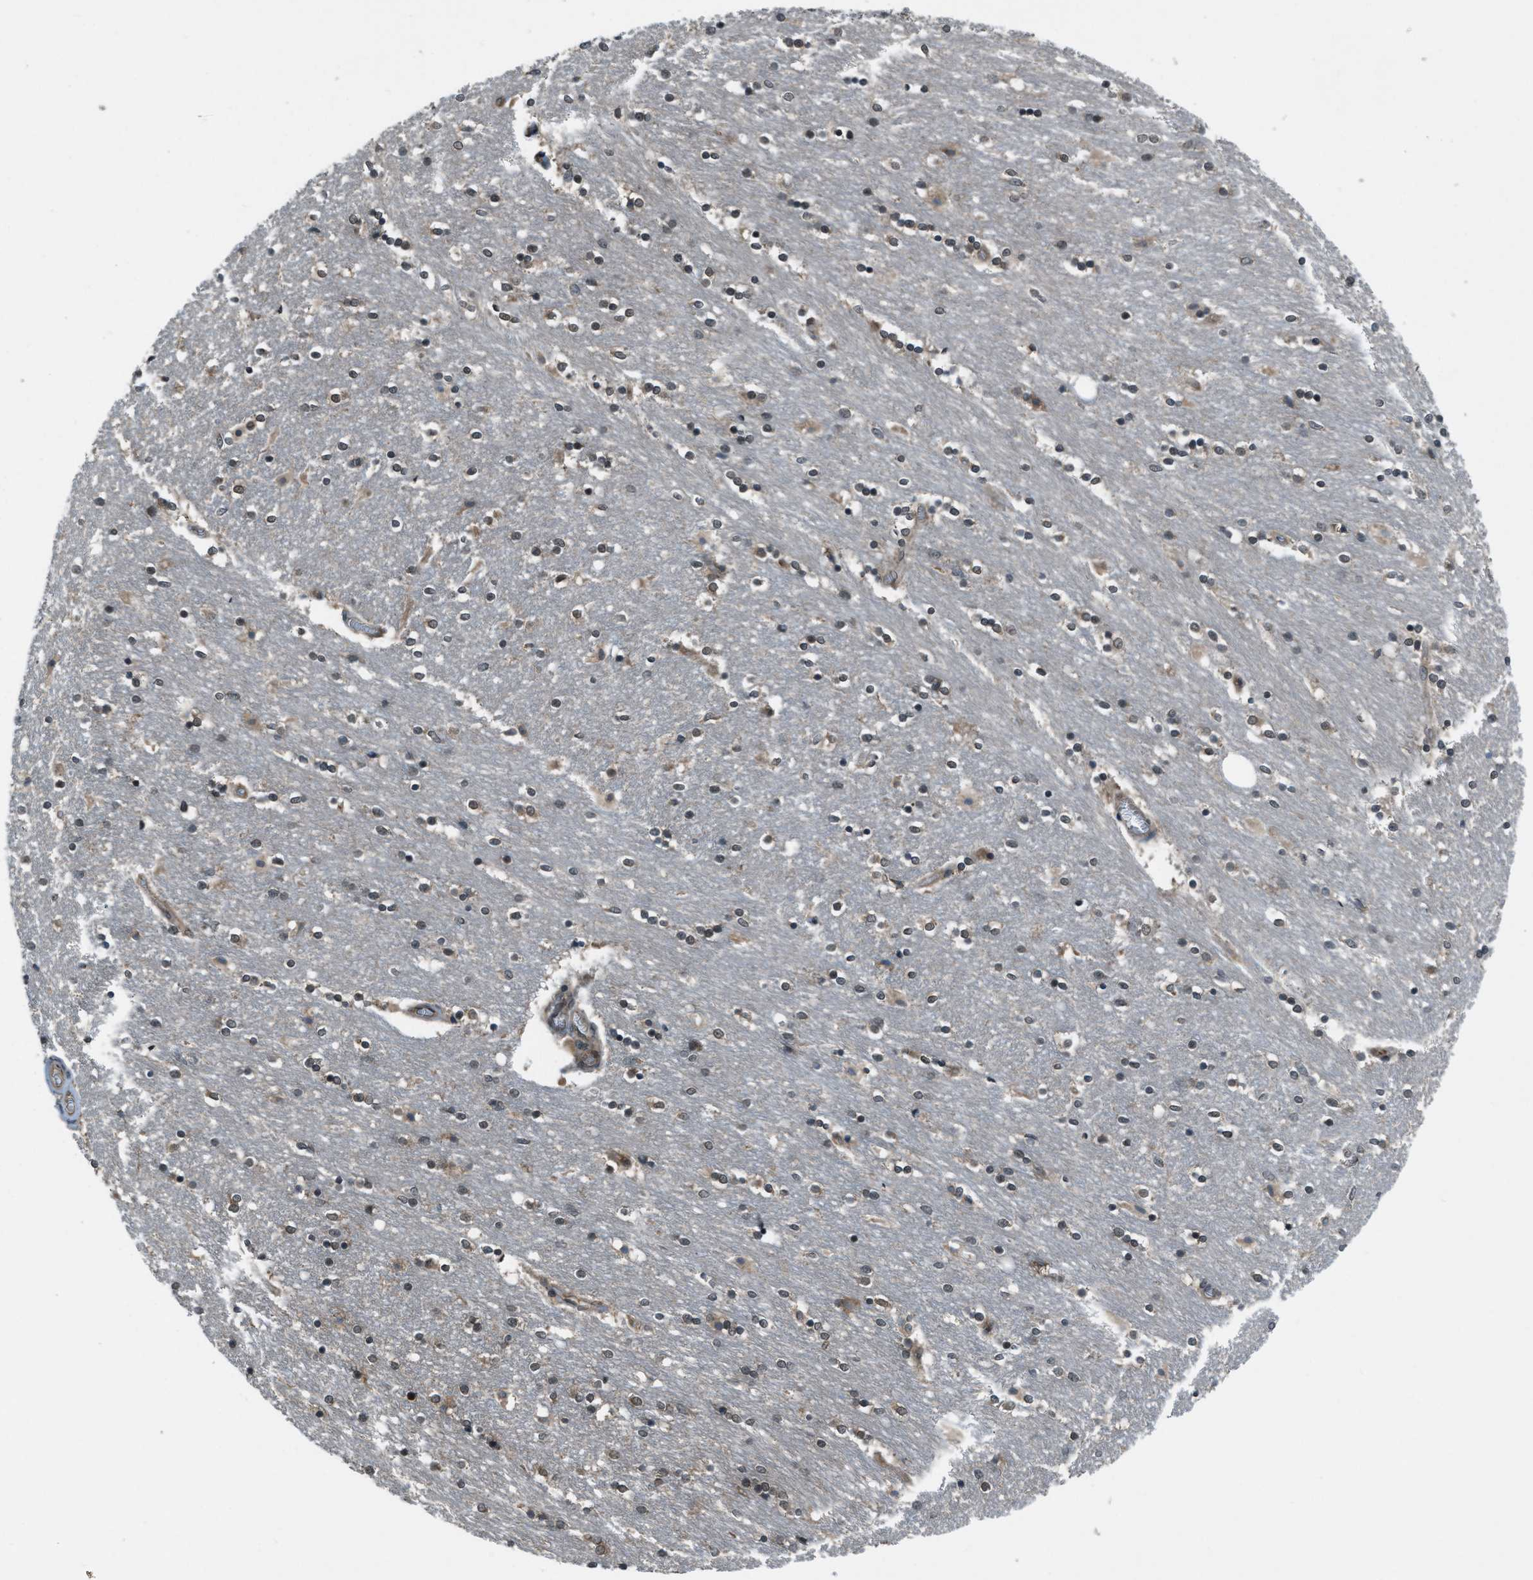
{"staining": {"intensity": "moderate", "quantity": "25%-75%", "location": "cytoplasmic/membranous,nuclear"}, "tissue": "caudate", "cell_type": "Glial cells", "image_type": "normal", "snomed": [{"axis": "morphology", "description": "Normal tissue, NOS"}, {"axis": "topography", "description": "Lateral ventricle wall"}], "caption": "Brown immunohistochemical staining in unremarkable caudate reveals moderate cytoplasmic/membranous,nuclear expression in about 25%-75% of glial cells. The staining was performed using DAB (3,3'-diaminobenzidine), with brown indicating positive protein expression. Nuclei are stained blue with hematoxylin.", "gene": "ASAP2", "patient": {"sex": "female", "age": 54}}